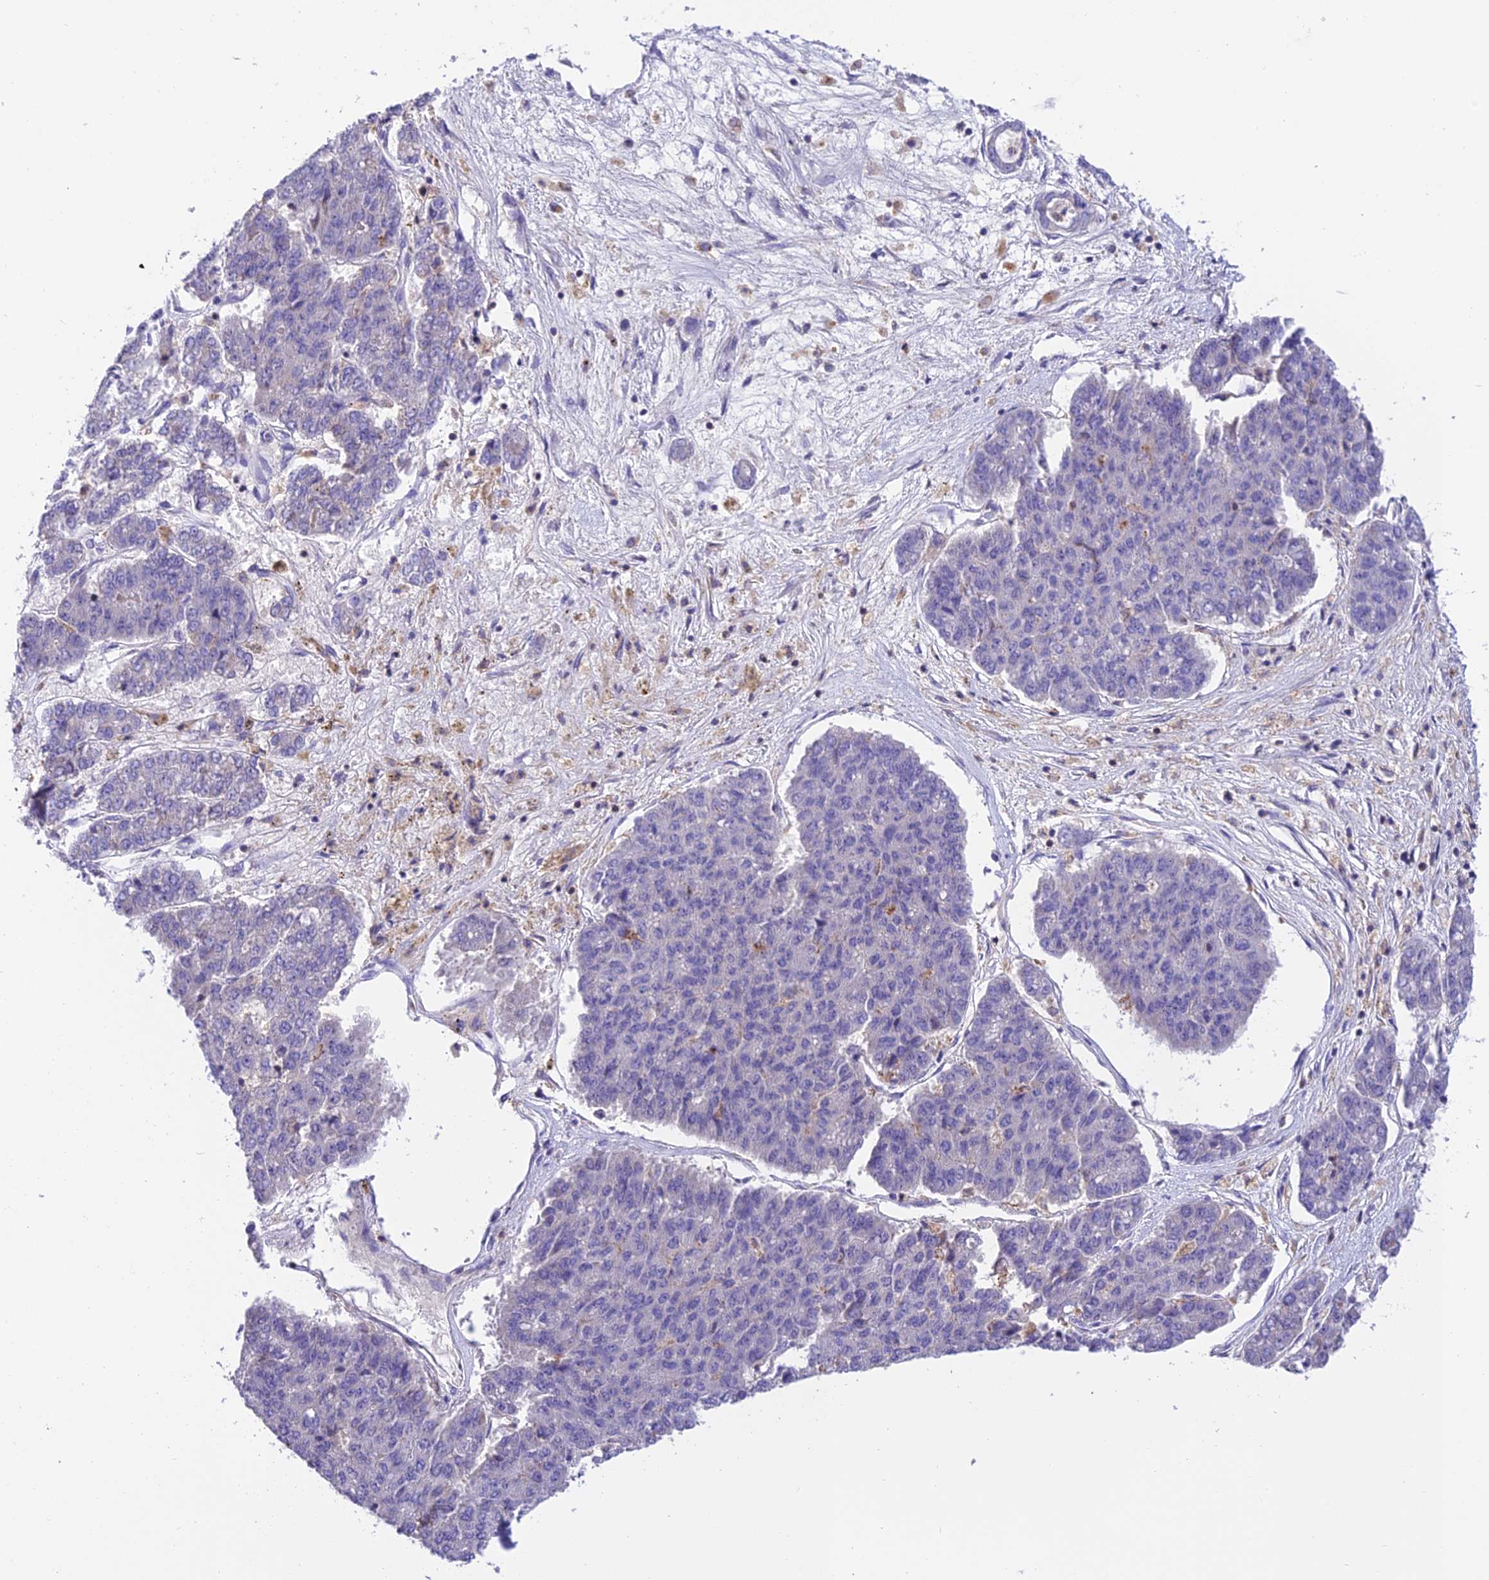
{"staining": {"intensity": "negative", "quantity": "none", "location": "none"}, "tissue": "pancreatic cancer", "cell_type": "Tumor cells", "image_type": "cancer", "snomed": [{"axis": "morphology", "description": "Adenocarcinoma, NOS"}, {"axis": "topography", "description": "Pancreas"}], "caption": "The immunohistochemistry (IHC) micrograph has no significant staining in tumor cells of adenocarcinoma (pancreatic) tissue.", "gene": "LPXN", "patient": {"sex": "male", "age": 50}}